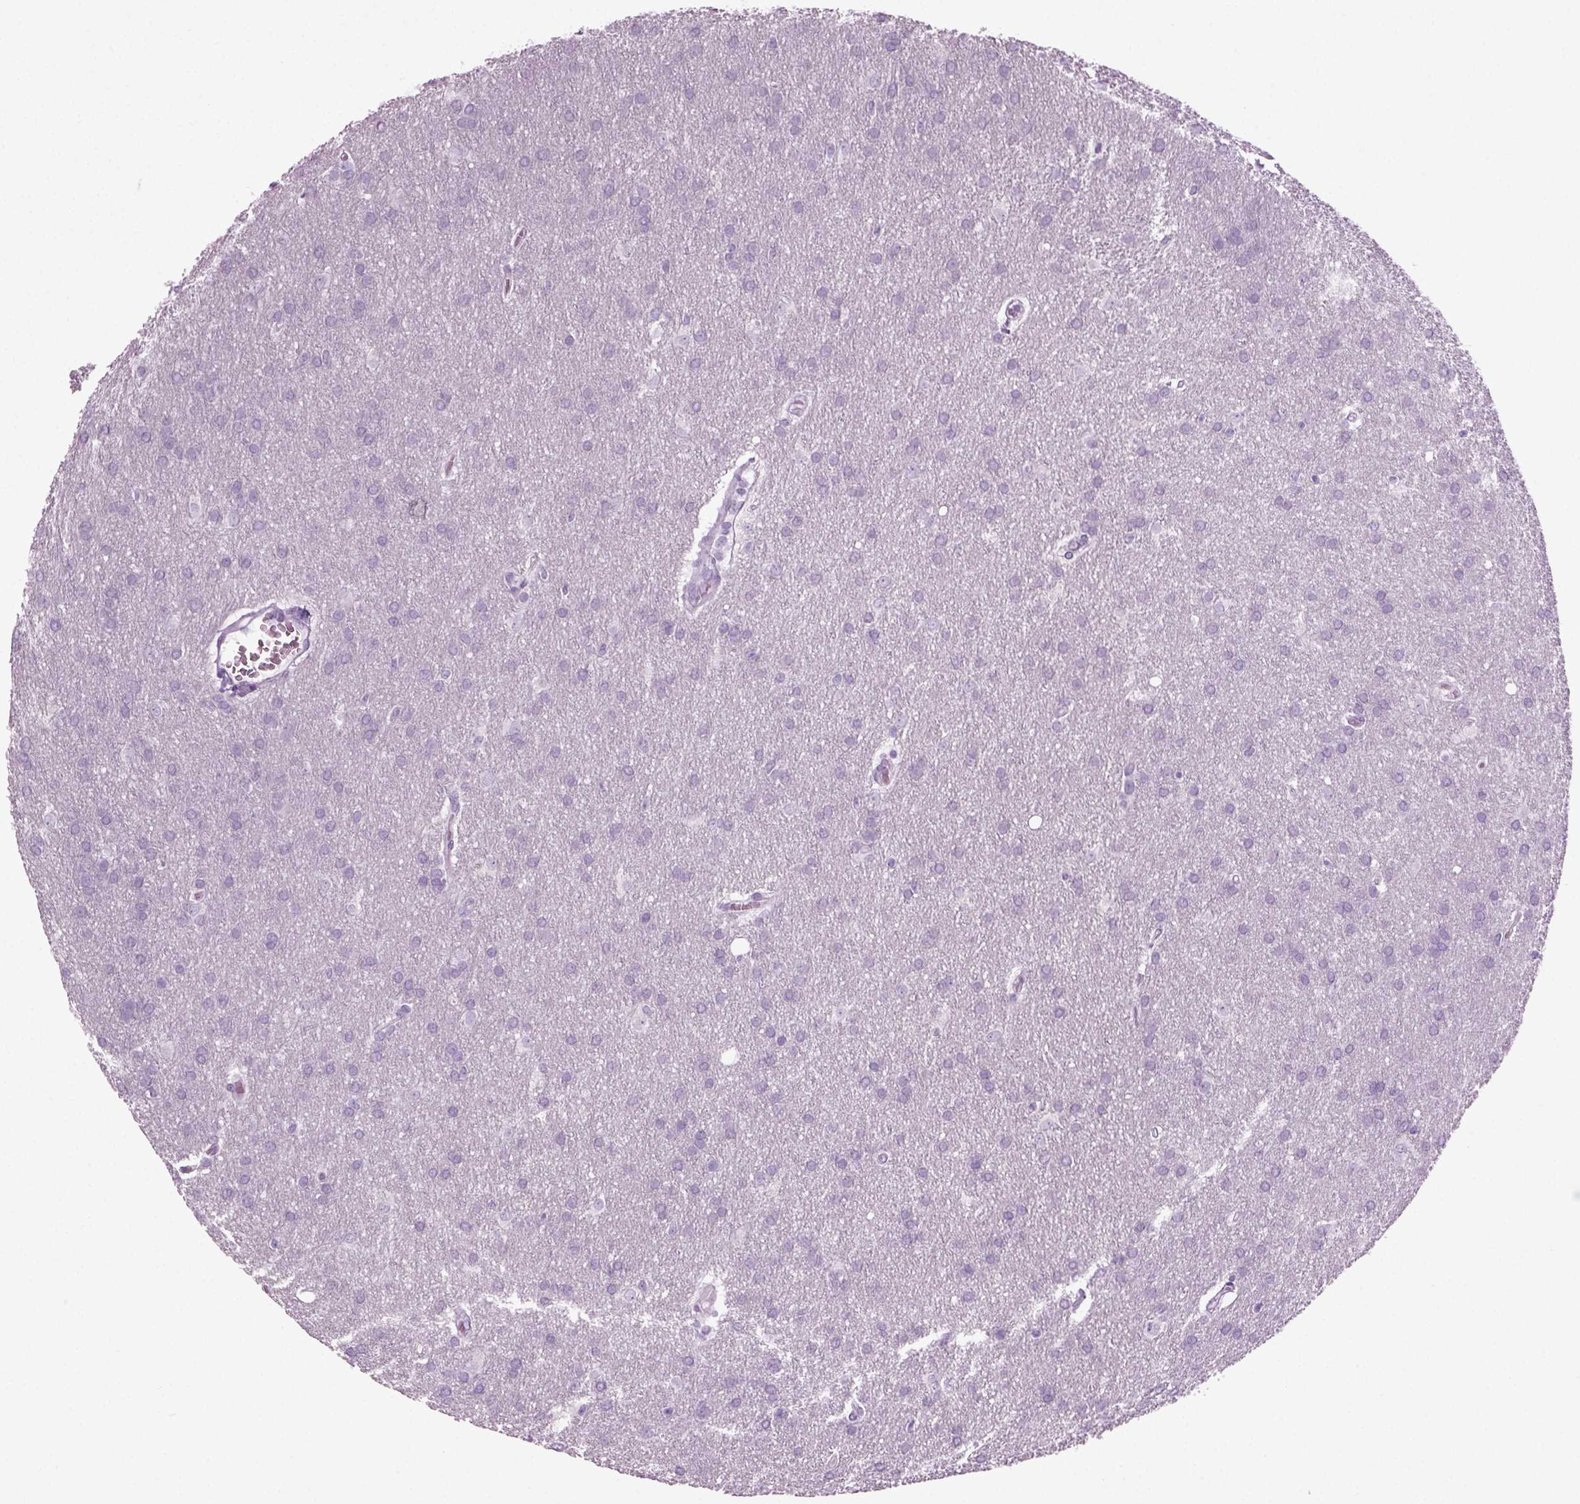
{"staining": {"intensity": "negative", "quantity": "none", "location": "none"}, "tissue": "glioma", "cell_type": "Tumor cells", "image_type": "cancer", "snomed": [{"axis": "morphology", "description": "Glioma, malignant, Low grade"}, {"axis": "topography", "description": "Brain"}], "caption": "The micrograph shows no significant expression in tumor cells of malignant low-grade glioma. Brightfield microscopy of IHC stained with DAB (3,3'-diaminobenzidine) (brown) and hematoxylin (blue), captured at high magnification.", "gene": "PRLH", "patient": {"sex": "female", "age": 32}}